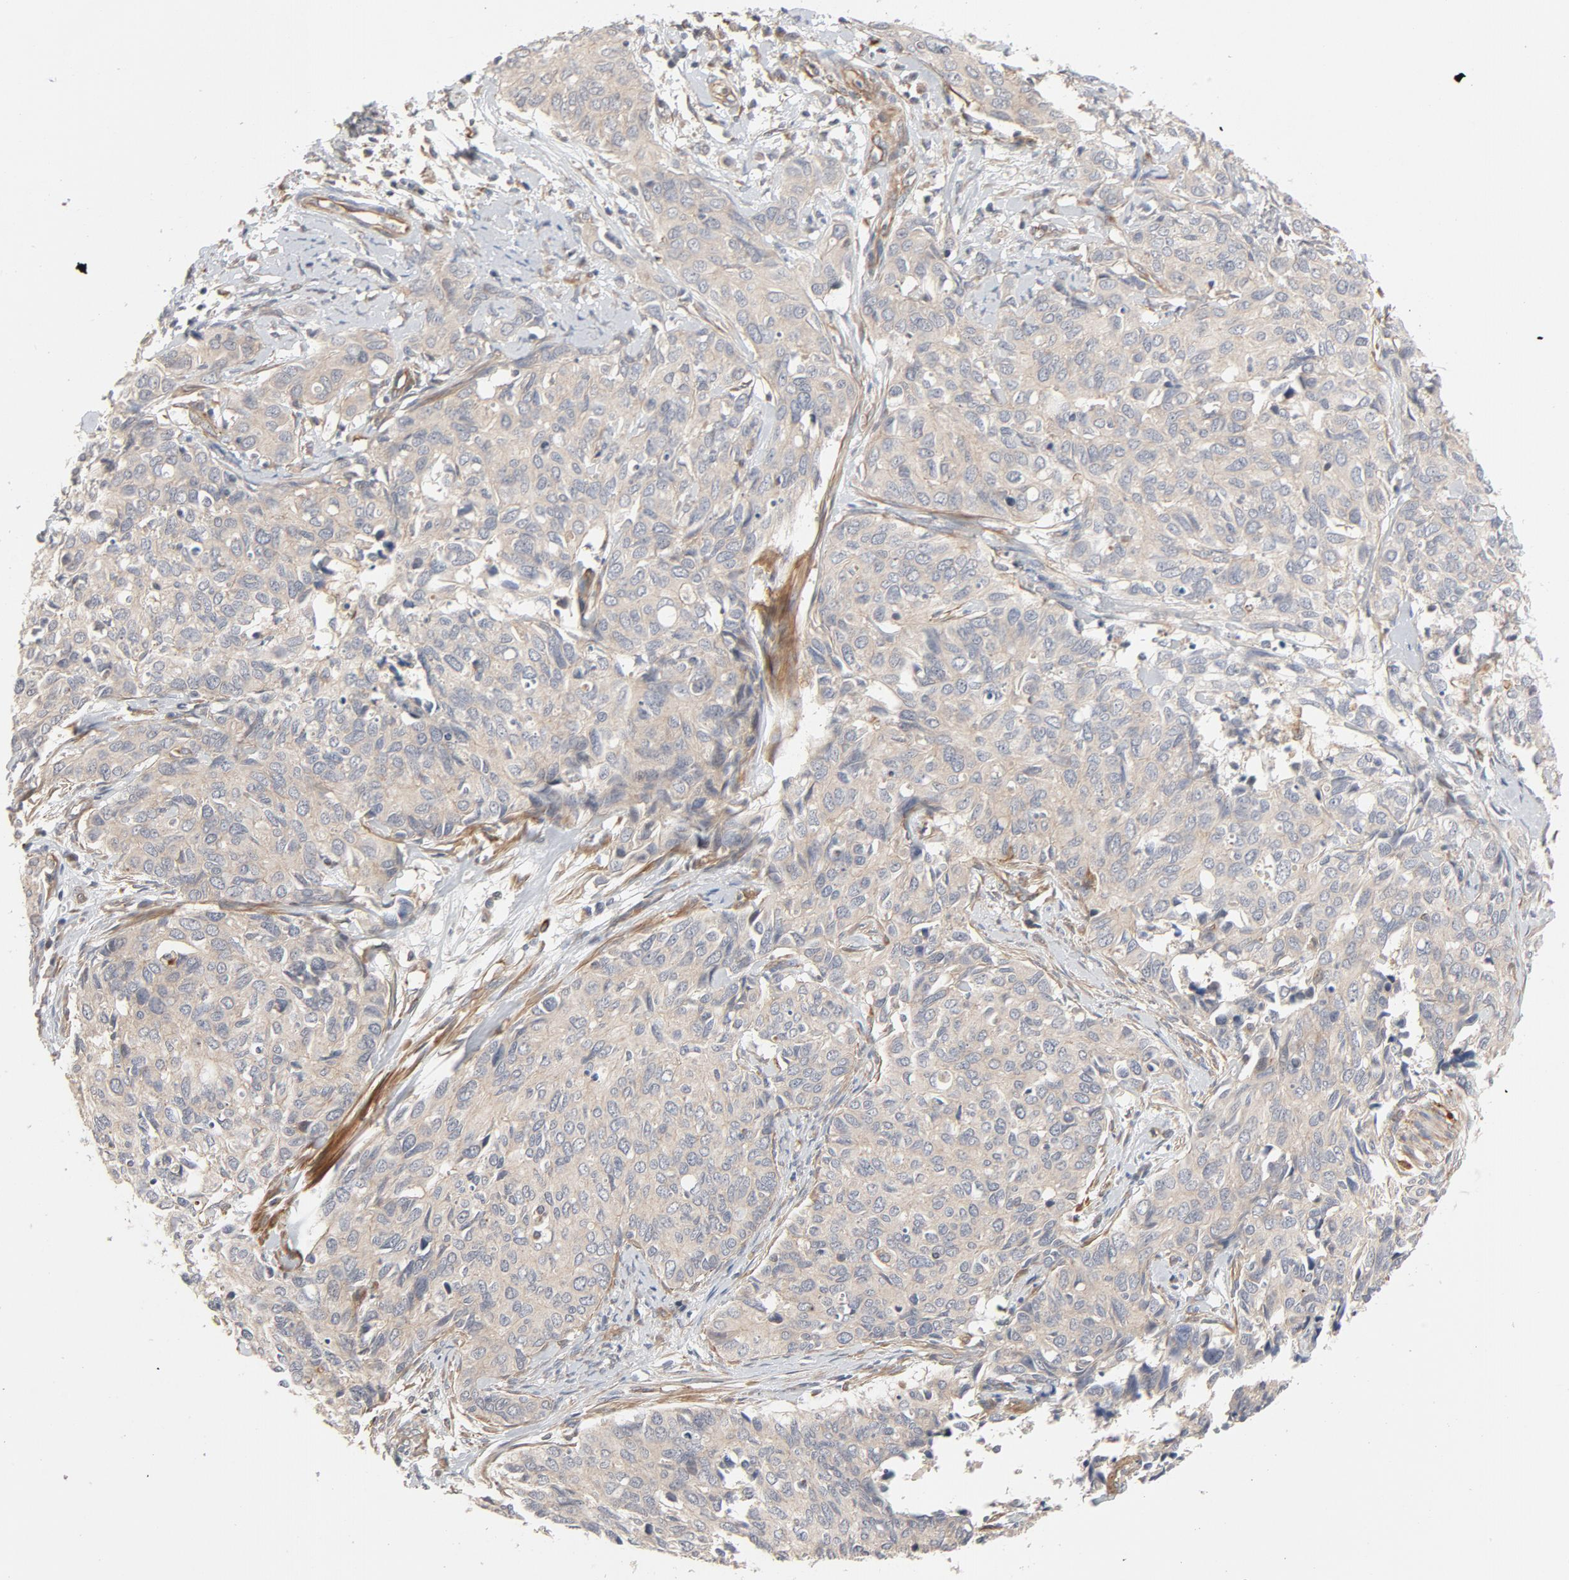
{"staining": {"intensity": "moderate", "quantity": ">75%", "location": "cytoplasmic/membranous"}, "tissue": "cervical cancer", "cell_type": "Tumor cells", "image_type": "cancer", "snomed": [{"axis": "morphology", "description": "Squamous cell carcinoma, NOS"}, {"axis": "topography", "description": "Cervix"}], "caption": "Immunohistochemistry of human squamous cell carcinoma (cervical) reveals medium levels of moderate cytoplasmic/membranous staining in approximately >75% of tumor cells.", "gene": "TRIOBP", "patient": {"sex": "female", "age": 45}}